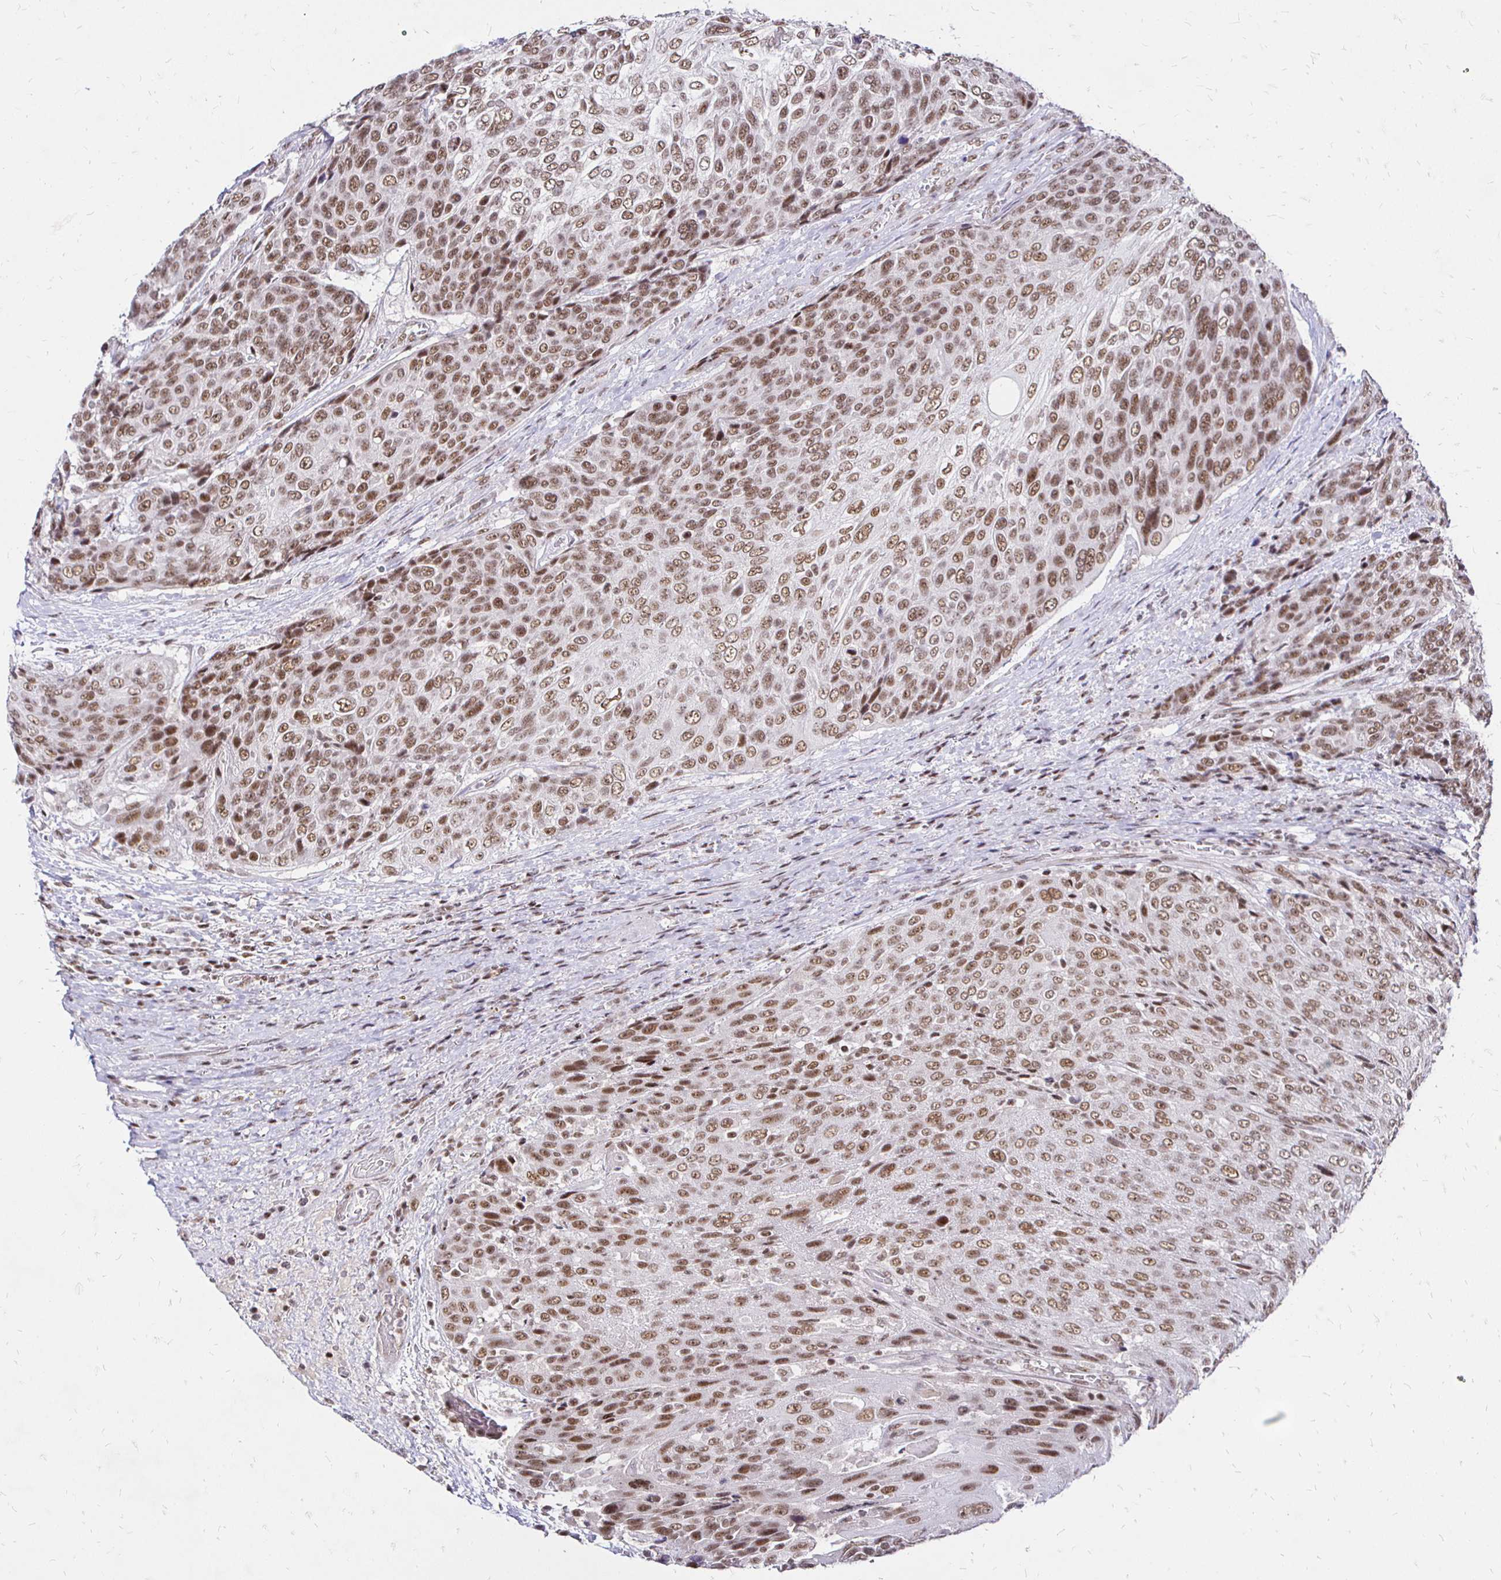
{"staining": {"intensity": "moderate", "quantity": ">75%", "location": "nuclear"}, "tissue": "urothelial cancer", "cell_type": "Tumor cells", "image_type": "cancer", "snomed": [{"axis": "morphology", "description": "Urothelial carcinoma, High grade"}, {"axis": "topography", "description": "Urinary bladder"}], "caption": "High-grade urothelial carcinoma stained for a protein exhibits moderate nuclear positivity in tumor cells.", "gene": "SIN3A", "patient": {"sex": "female", "age": 70}}